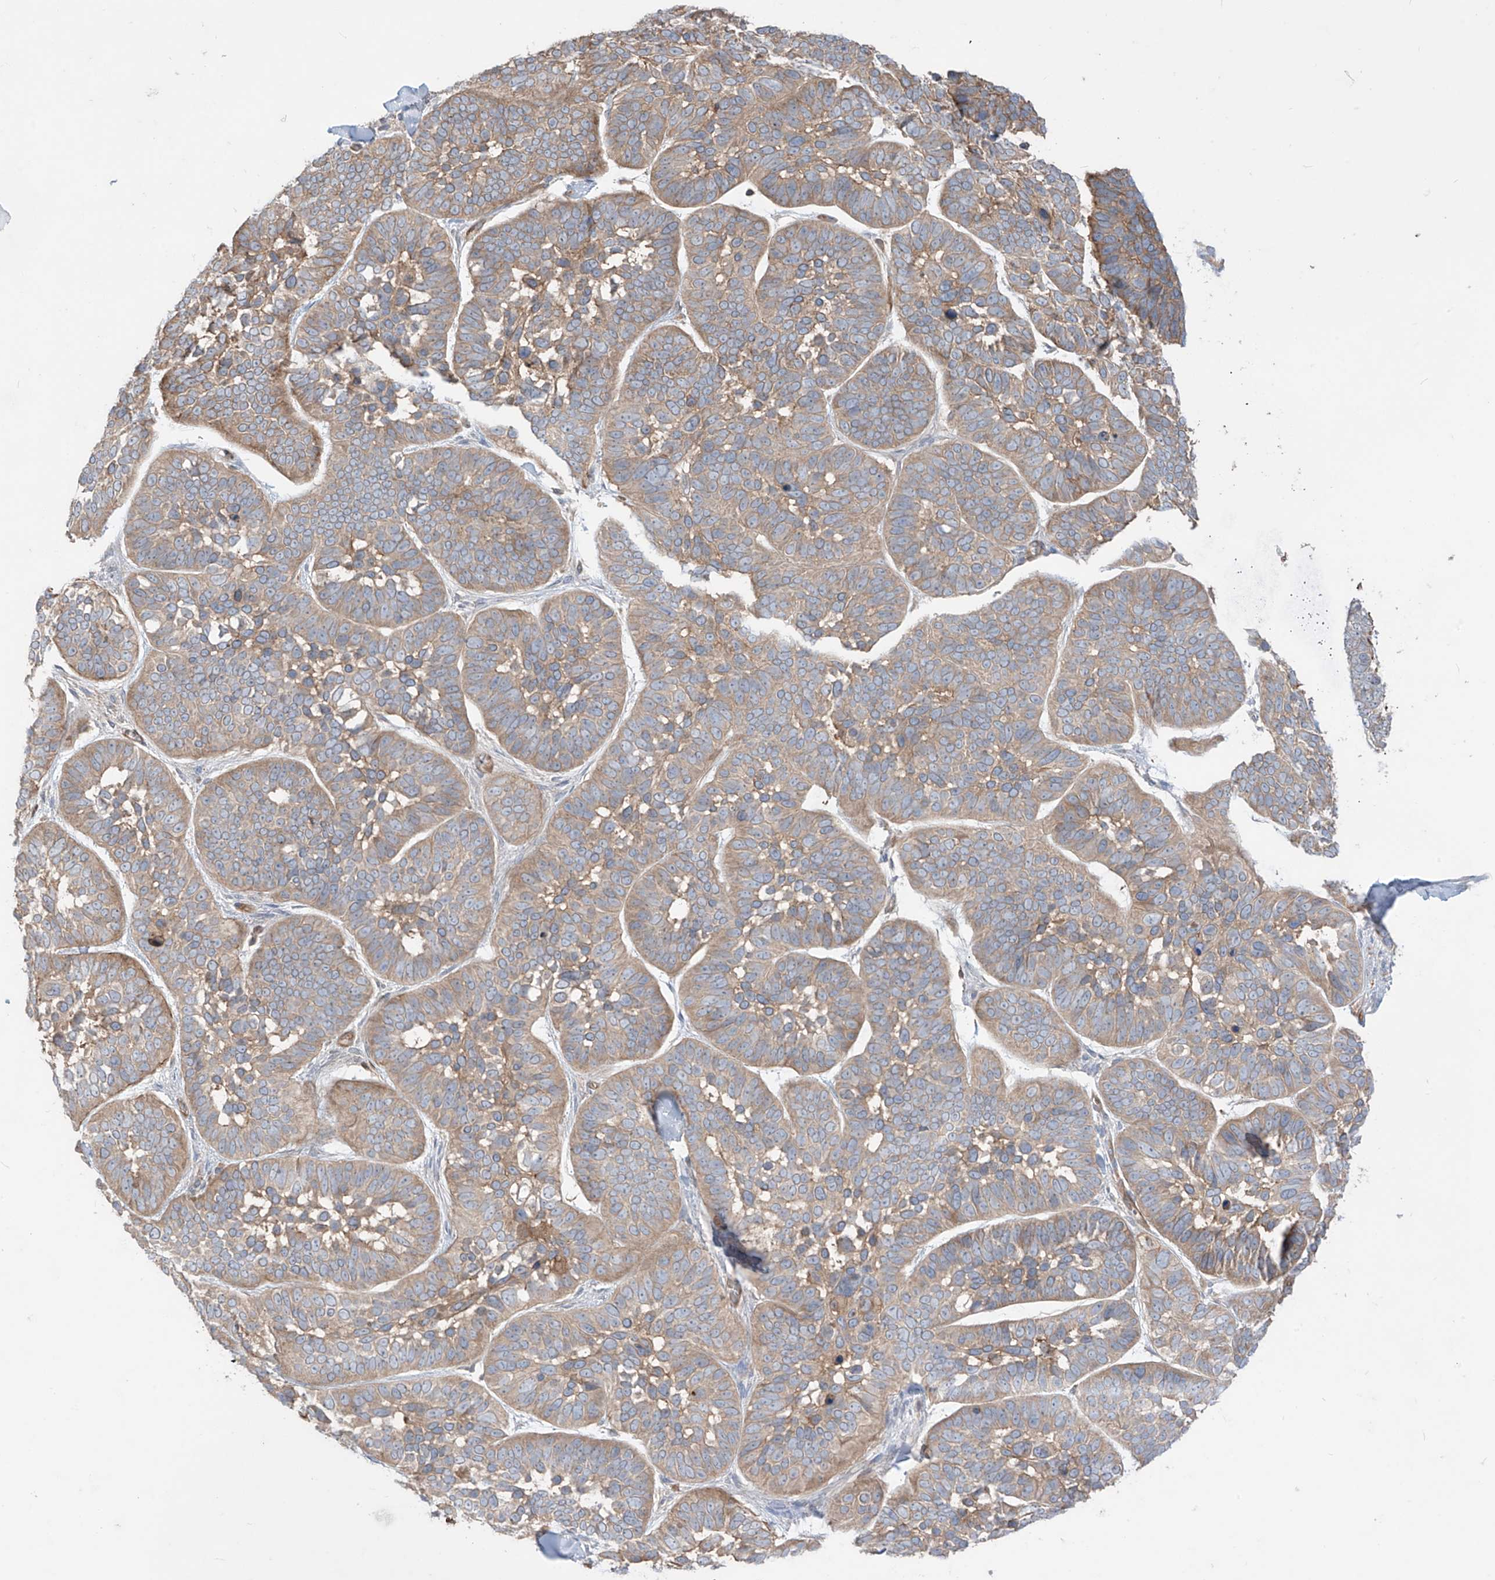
{"staining": {"intensity": "moderate", "quantity": ">75%", "location": "cytoplasmic/membranous"}, "tissue": "skin cancer", "cell_type": "Tumor cells", "image_type": "cancer", "snomed": [{"axis": "morphology", "description": "Basal cell carcinoma"}, {"axis": "topography", "description": "Skin"}], "caption": "The histopathology image exhibits immunohistochemical staining of skin cancer (basal cell carcinoma). There is moderate cytoplasmic/membranous expression is identified in about >75% of tumor cells.", "gene": "TRMU", "patient": {"sex": "male", "age": 62}}